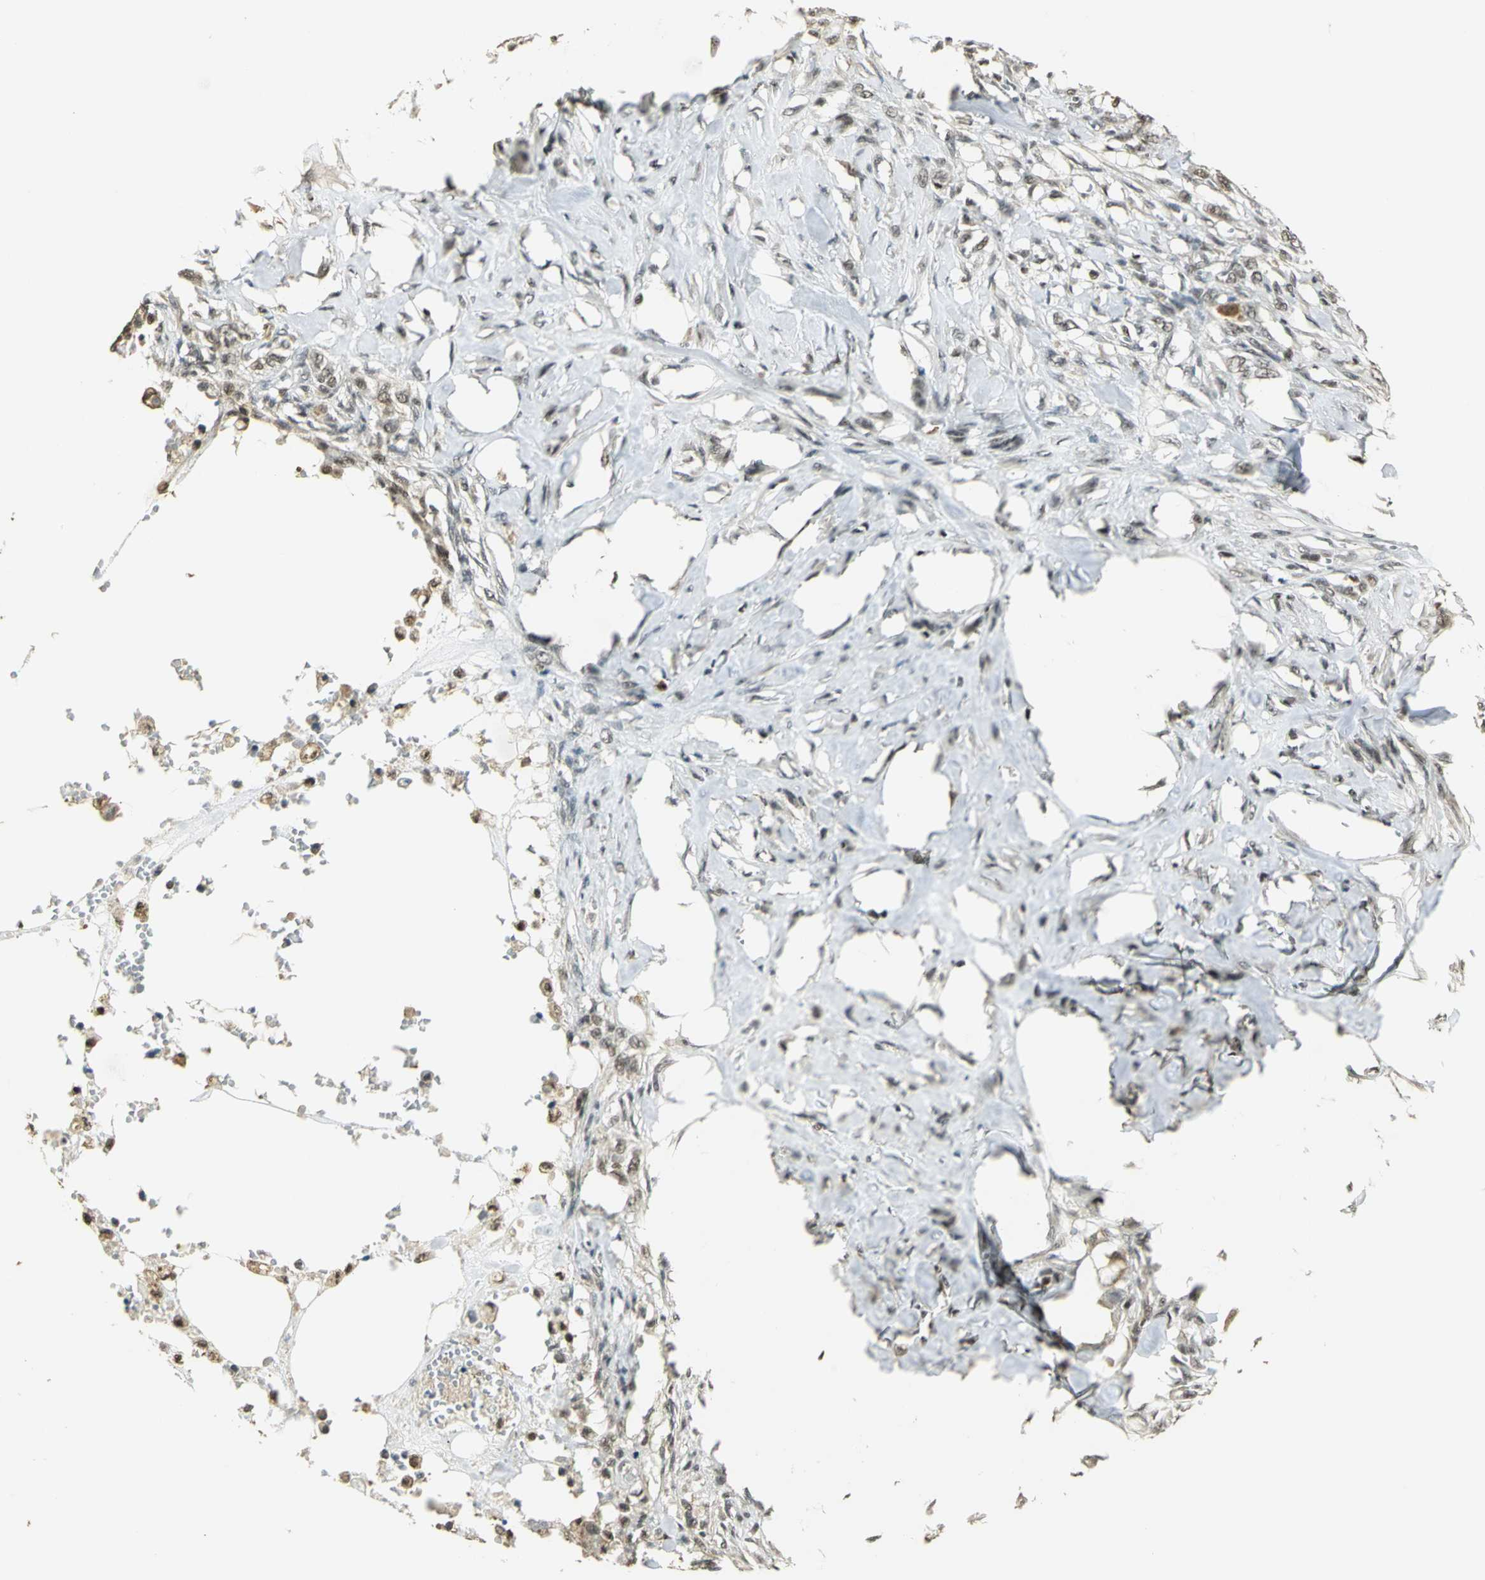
{"staining": {"intensity": "weak", "quantity": "25%-75%", "location": "nuclear"}, "tissue": "skin cancer", "cell_type": "Tumor cells", "image_type": "cancer", "snomed": [{"axis": "morphology", "description": "Normal tissue, NOS"}, {"axis": "morphology", "description": "Squamous cell carcinoma, NOS"}, {"axis": "topography", "description": "Skin"}], "caption": "Protein expression analysis of skin cancer reveals weak nuclear positivity in approximately 25%-75% of tumor cells.", "gene": "ELF1", "patient": {"sex": "female", "age": 59}}